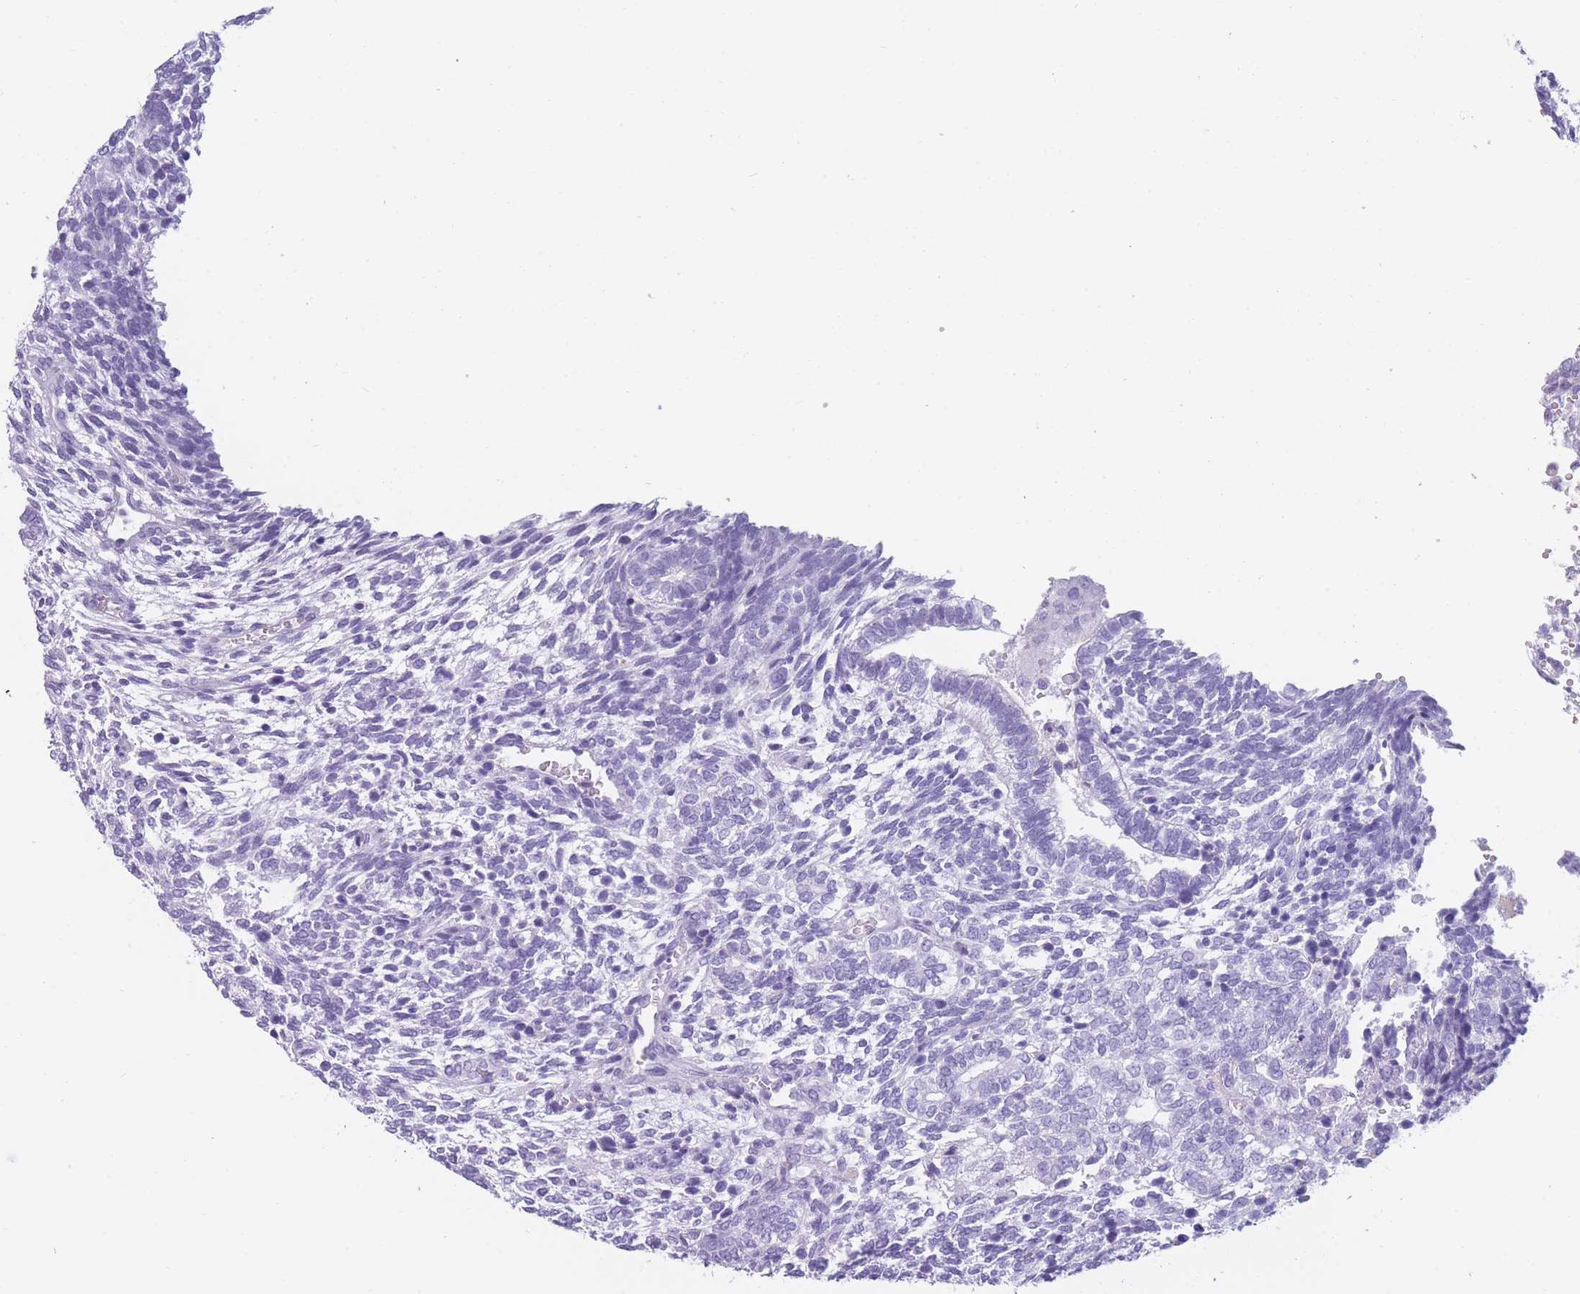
{"staining": {"intensity": "negative", "quantity": "none", "location": "none"}, "tissue": "testis cancer", "cell_type": "Tumor cells", "image_type": "cancer", "snomed": [{"axis": "morphology", "description": "Carcinoma, Embryonal, NOS"}, {"axis": "topography", "description": "Testis"}], "caption": "Protein analysis of embryonal carcinoma (testis) demonstrates no significant positivity in tumor cells. Brightfield microscopy of IHC stained with DAB (brown) and hematoxylin (blue), captured at high magnification.", "gene": "TNFSF11", "patient": {"sex": "male", "age": 23}}